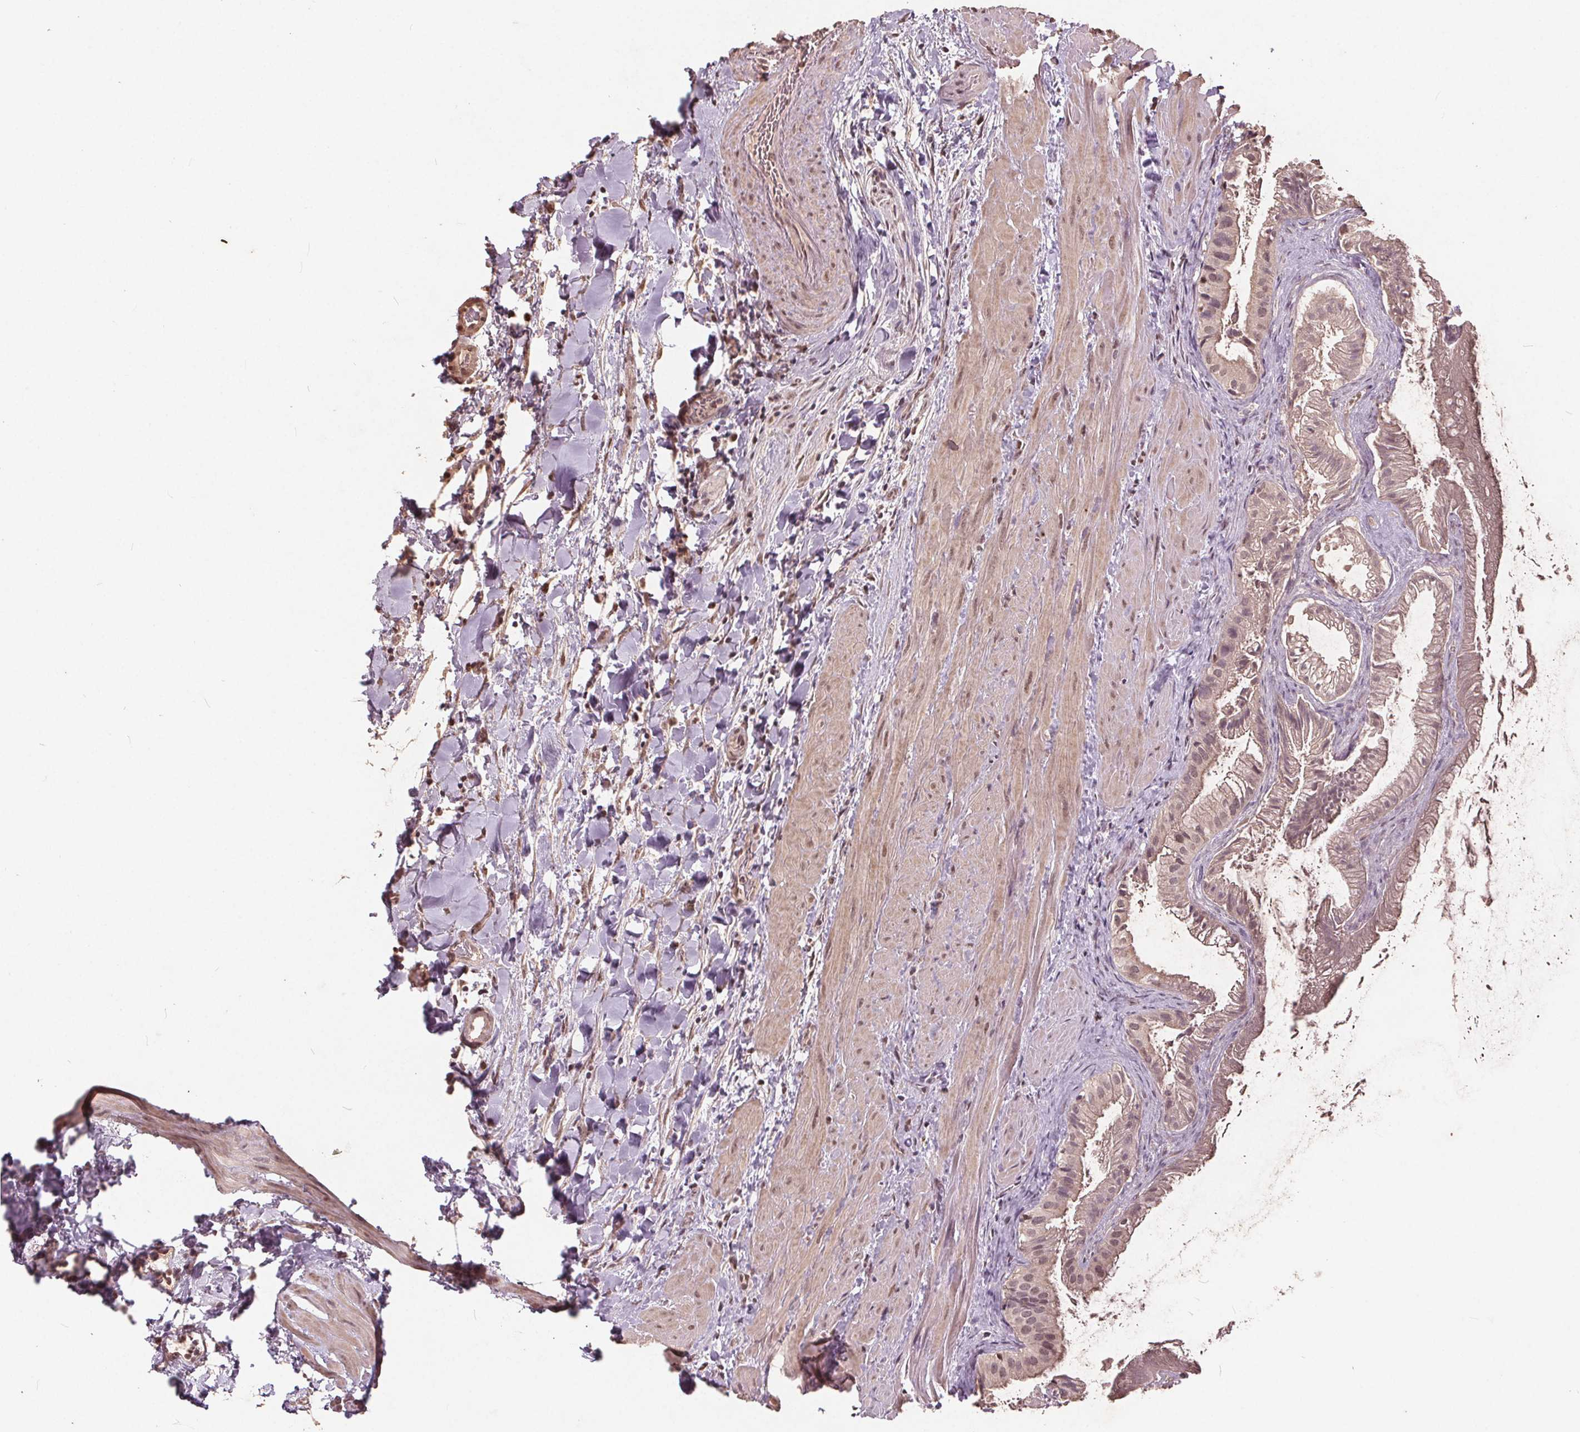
{"staining": {"intensity": "weak", "quantity": ">75%", "location": "cytoplasmic/membranous,nuclear"}, "tissue": "gallbladder", "cell_type": "Glandular cells", "image_type": "normal", "snomed": [{"axis": "morphology", "description": "Normal tissue, NOS"}, {"axis": "topography", "description": "Gallbladder"}], "caption": "A micrograph of gallbladder stained for a protein displays weak cytoplasmic/membranous,nuclear brown staining in glandular cells.", "gene": "DNMT3B", "patient": {"sex": "male", "age": 70}}